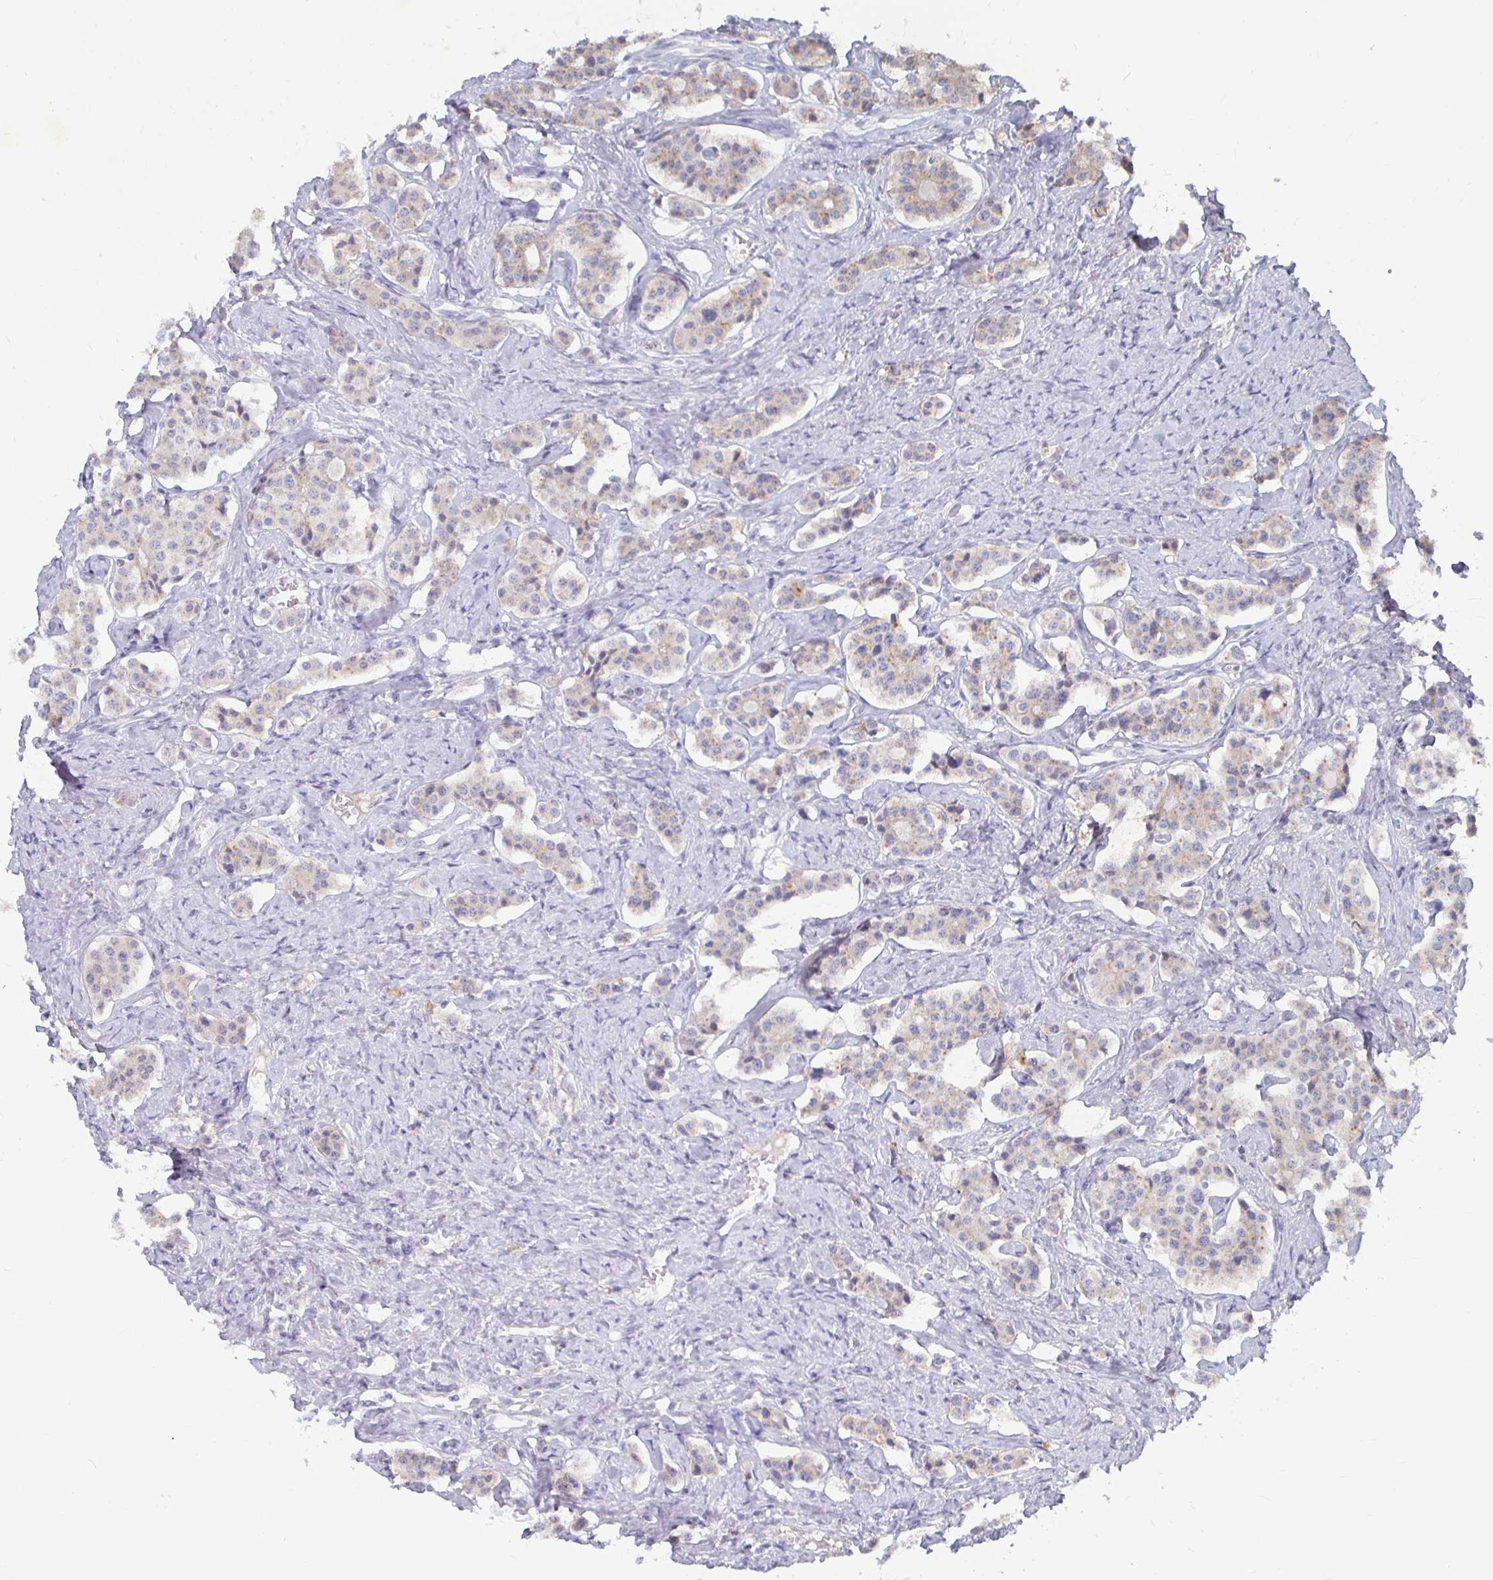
{"staining": {"intensity": "weak", "quantity": "<25%", "location": "cytoplasmic/membranous"}, "tissue": "carcinoid", "cell_type": "Tumor cells", "image_type": "cancer", "snomed": [{"axis": "morphology", "description": "Carcinoid, malignant, NOS"}, {"axis": "topography", "description": "Small intestine"}], "caption": "The image displays no significant staining in tumor cells of carcinoid.", "gene": "RNF144B", "patient": {"sex": "male", "age": 63}}